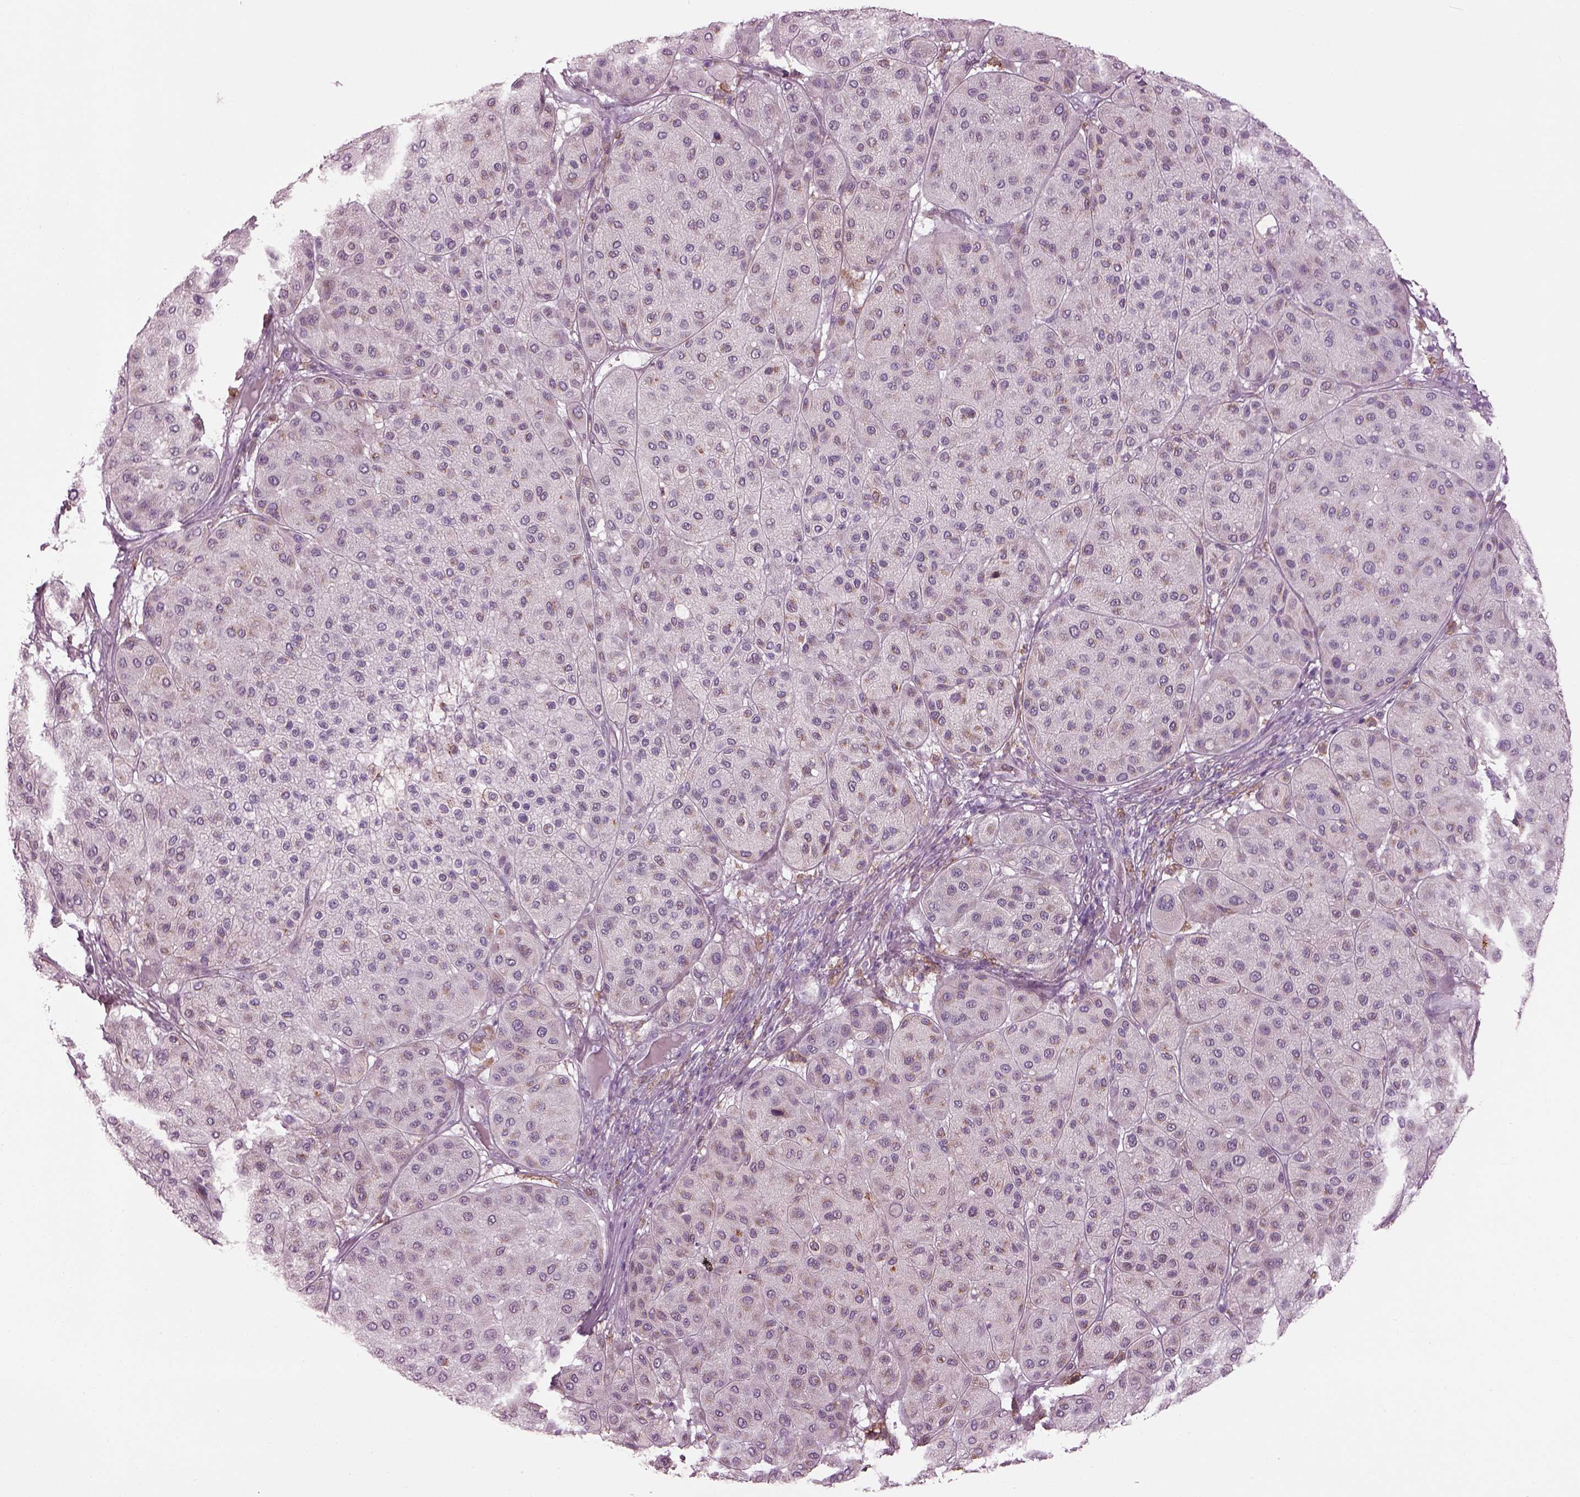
{"staining": {"intensity": "weak", "quantity": "<25%", "location": "cytoplasmic/membranous"}, "tissue": "melanoma", "cell_type": "Tumor cells", "image_type": "cancer", "snomed": [{"axis": "morphology", "description": "Malignant melanoma, Metastatic site"}, {"axis": "topography", "description": "Smooth muscle"}], "caption": "An immunohistochemistry (IHC) histopathology image of malignant melanoma (metastatic site) is shown. There is no staining in tumor cells of malignant melanoma (metastatic site). (DAB immunohistochemistry (IHC) visualized using brightfield microscopy, high magnification).", "gene": "TMEM231", "patient": {"sex": "male", "age": 41}}